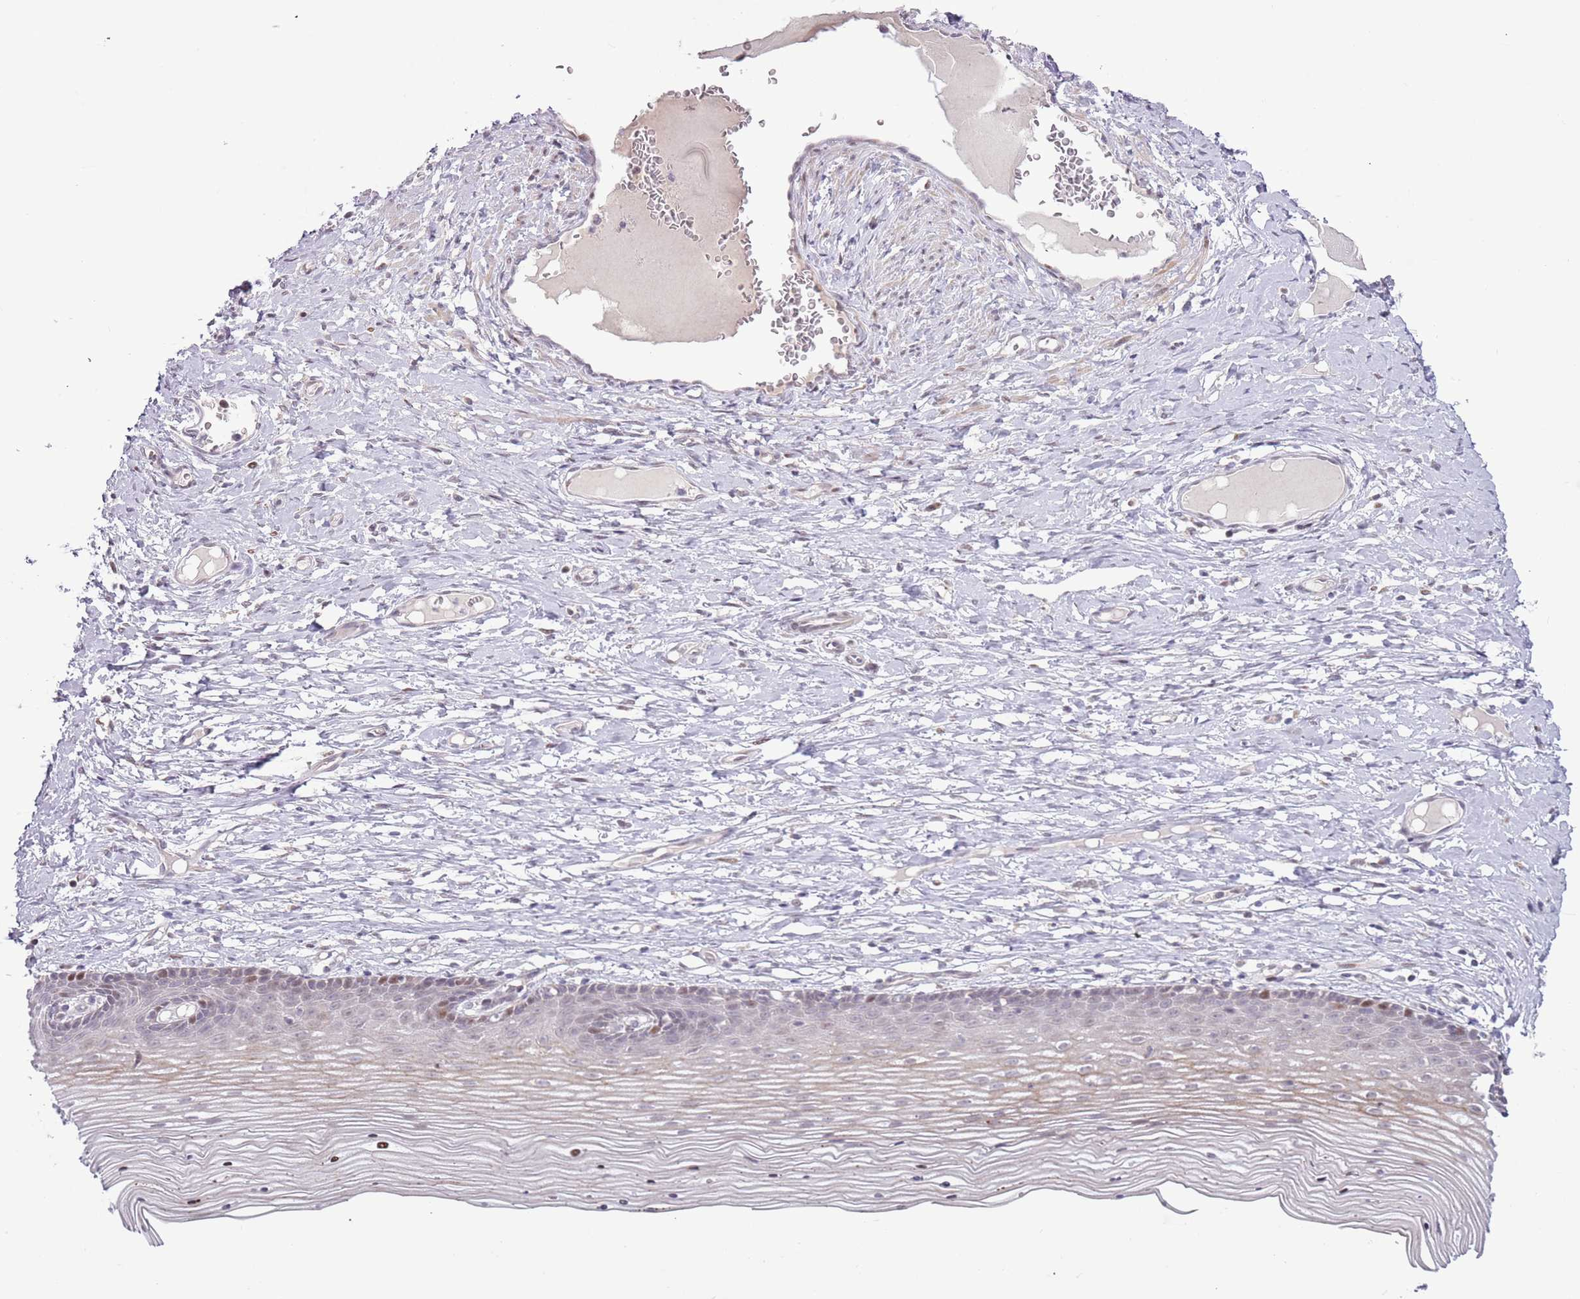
{"staining": {"intensity": "negative", "quantity": "none", "location": "none"}, "tissue": "cervix", "cell_type": "Glandular cells", "image_type": "normal", "snomed": [{"axis": "morphology", "description": "Normal tissue, NOS"}, {"axis": "topography", "description": "Cervix"}], "caption": "This is a photomicrograph of IHC staining of benign cervix, which shows no positivity in glandular cells. (DAB (3,3'-diaminobenzidine) IHC, high magnification).", "gene": "MLLT11", "patient": {"sex": "female", "age": 42}}